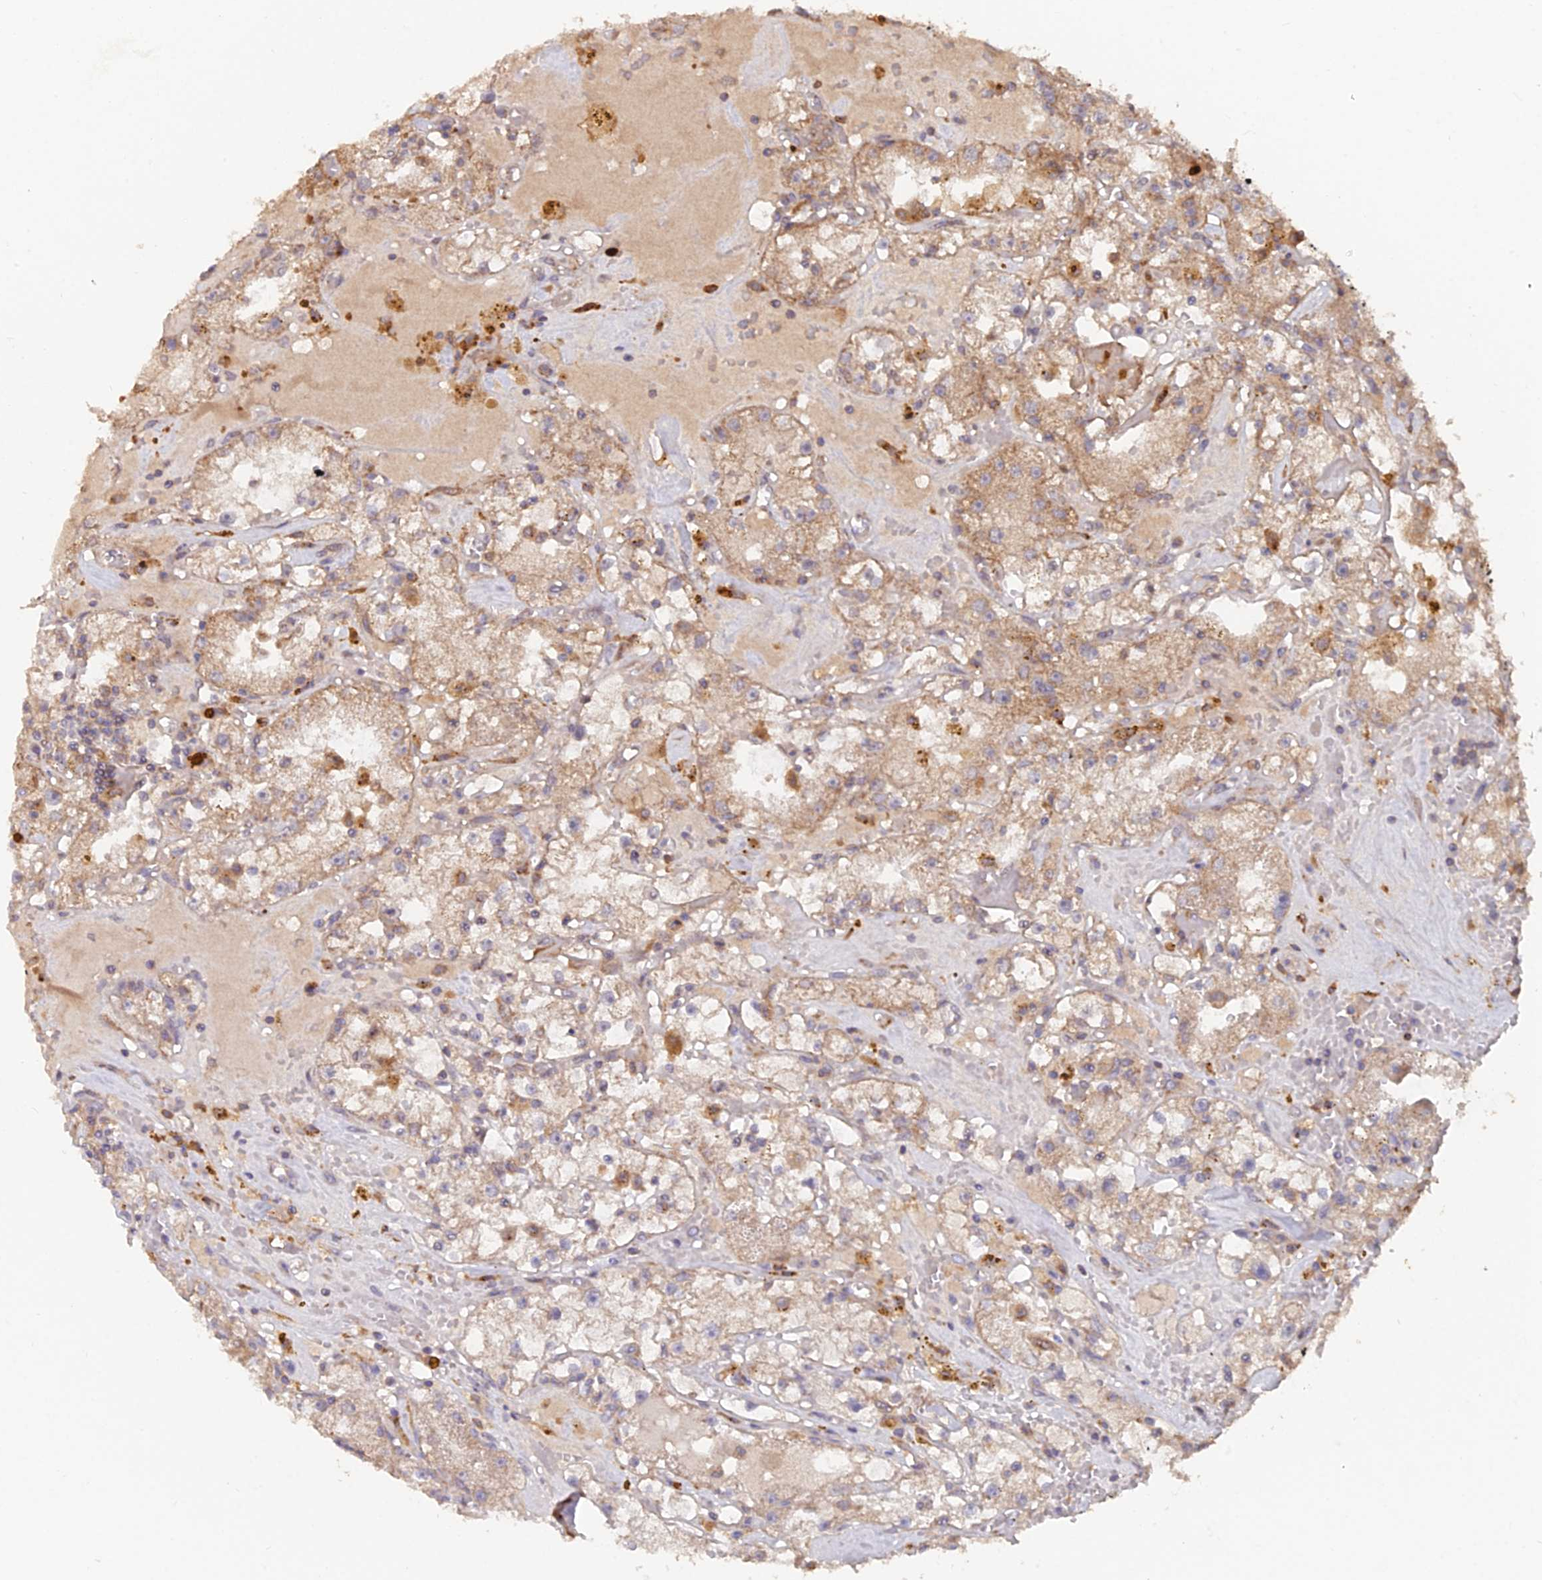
{"staining": {"intensity": "moderate", "quantity": ">75%", "location": "cytoplasmic/membranous"}, "tissue": "renal cancer", "cell_type": "Tumor cells", "image_type": "cancer", "snomed": [{"axis": "morphology", "description": "Adenocarcinoma, NOS"}, {"axis": "topography", "description": "Kidney"}], "caption": "Tumor cells display medium levels of moderate cytoplasmic/membranous positivity in approximately >75% of cells in renal cancer.", "gene": "IFT22", "patient": {"sex": "male", "age": 56}}